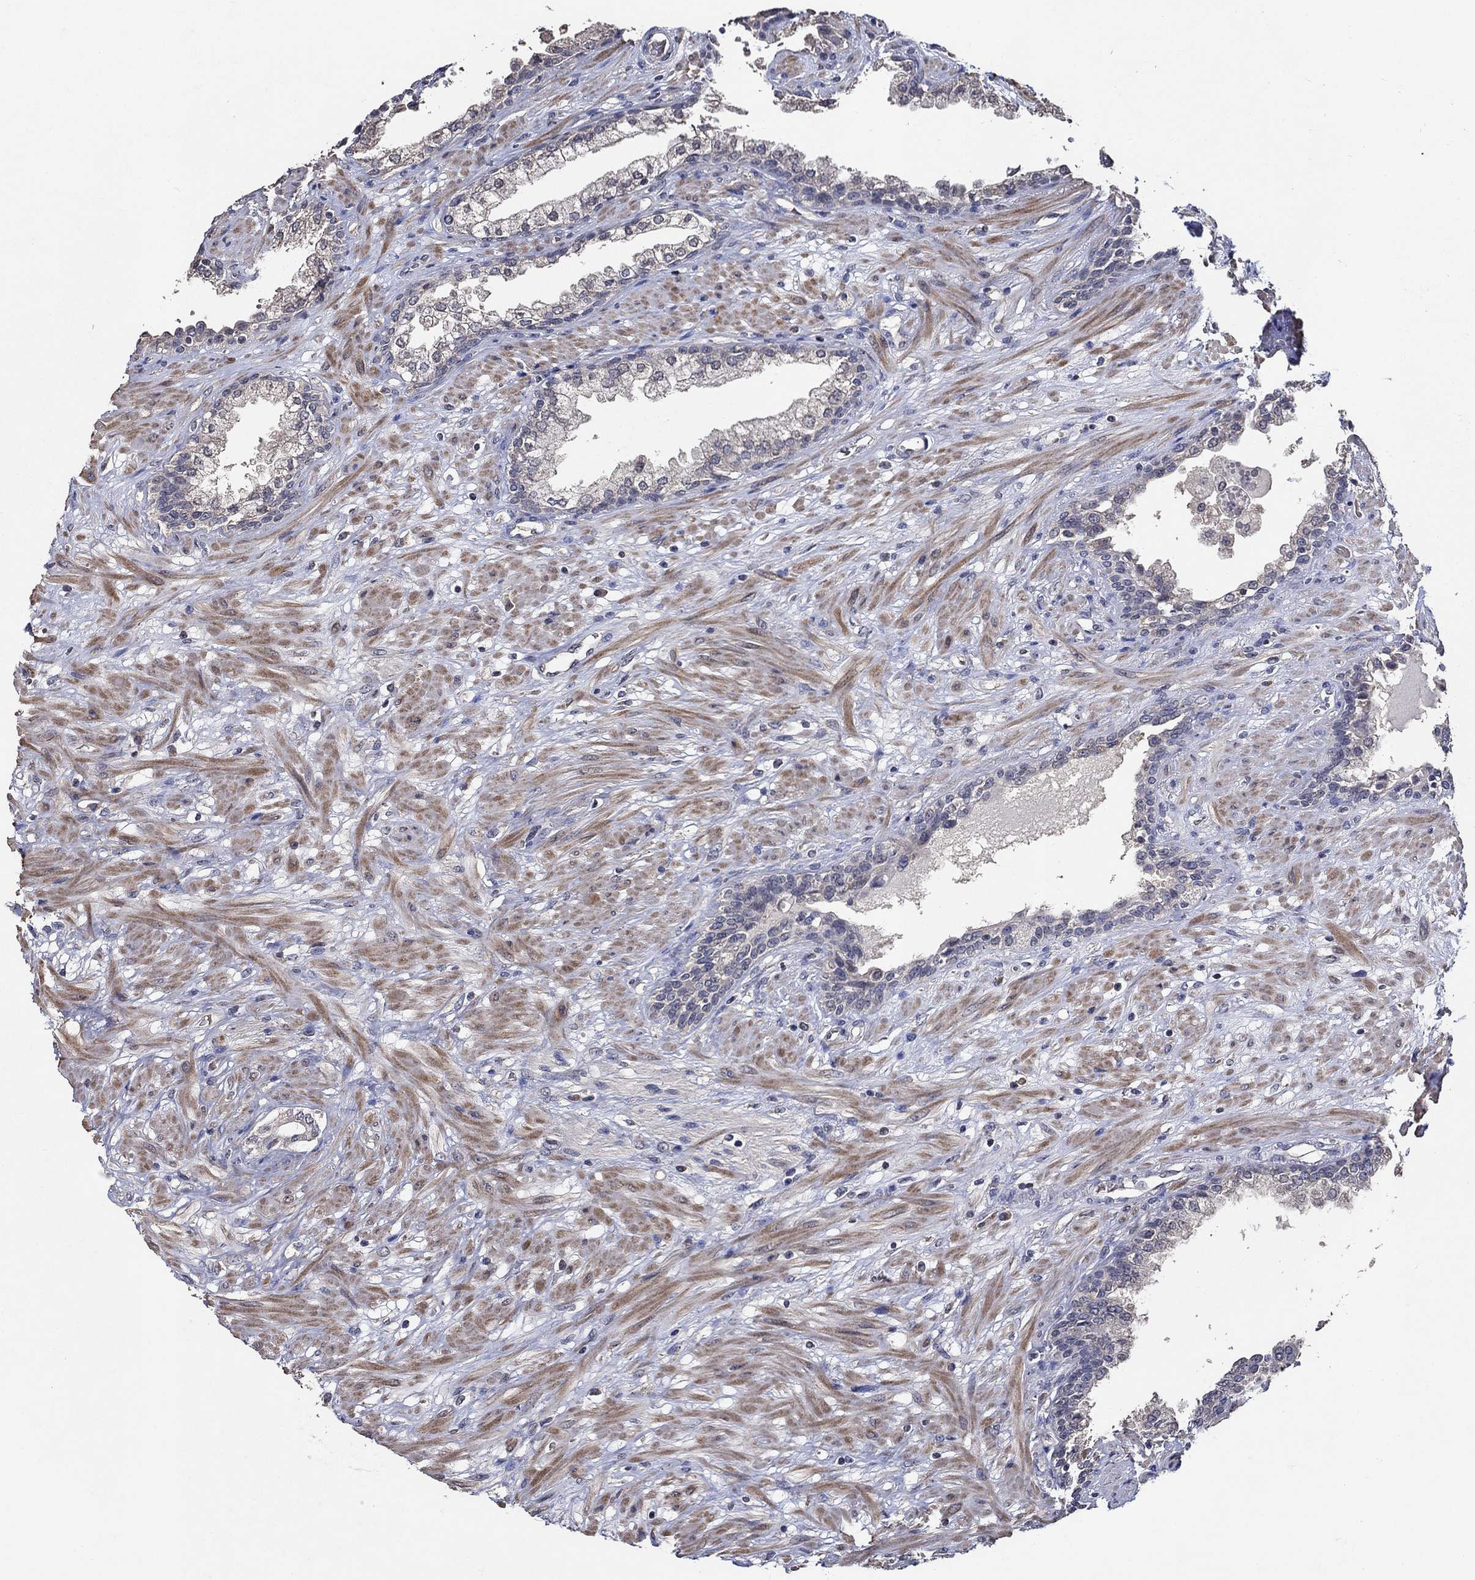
{"staining": {"intensity": "negative", "quantity": "none", "location": "none"}, "tissue": "prostate", "cell_type": "Glandular cells", "image_type": "normal", "snomed": [{"axis": "morphology", "description": "Normal tissue, NOS"}, {"axis": "topography", "description": "Prostate"}], "caption": "Immunohistochemistry photomicrograph of normal prostate: prostate stained with DAB displays no significant protein staining in glandular cells.", "gene": "HAP1", "patient": {"sex": "male", "age": 63}}